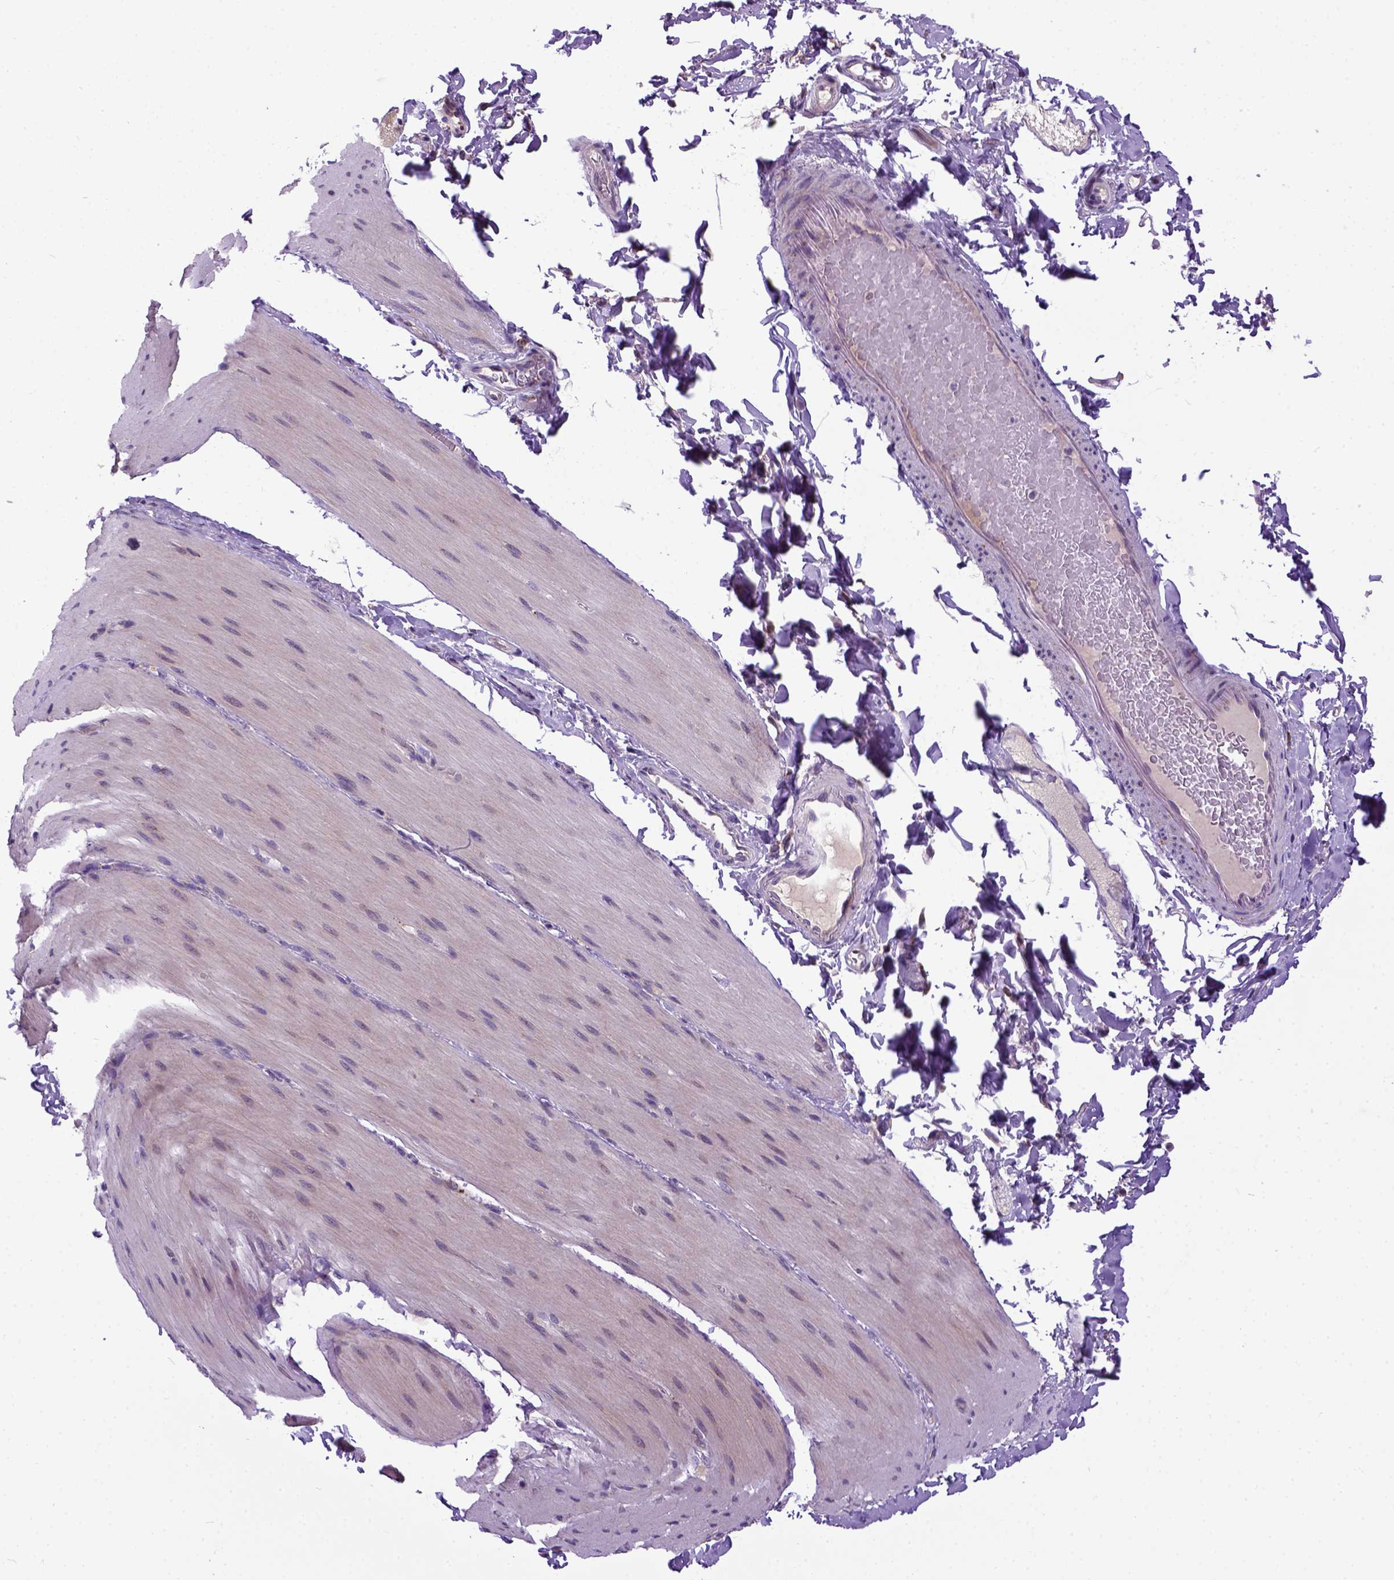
{"staining": {"intensity": "negative", "quantity": "none", "location": "none"}, "tissue": "smooth muscle", "cell_type": "Smooth muscle cells", "image_type": "normal", "snomed": [{"axis": "morphology", "description": "Normal tissue, NOS"}, {"axis": "topography", "description": "Smooth muscle"}, {"axis": "topography", "description": "Colon"}], "caption": "High magnification brightfield microscopy of normal smooth muscle stained with DAB (brown) and counterstained with hematoxylin (blue): smooth muscle cells show no significant staining. (DAB (3,3'-diaminobenzidine) IHC visualized using brightfield microscopy, high magnification).", "gene": "NEK5", "patient": {"sex": "male", "age": 73}}